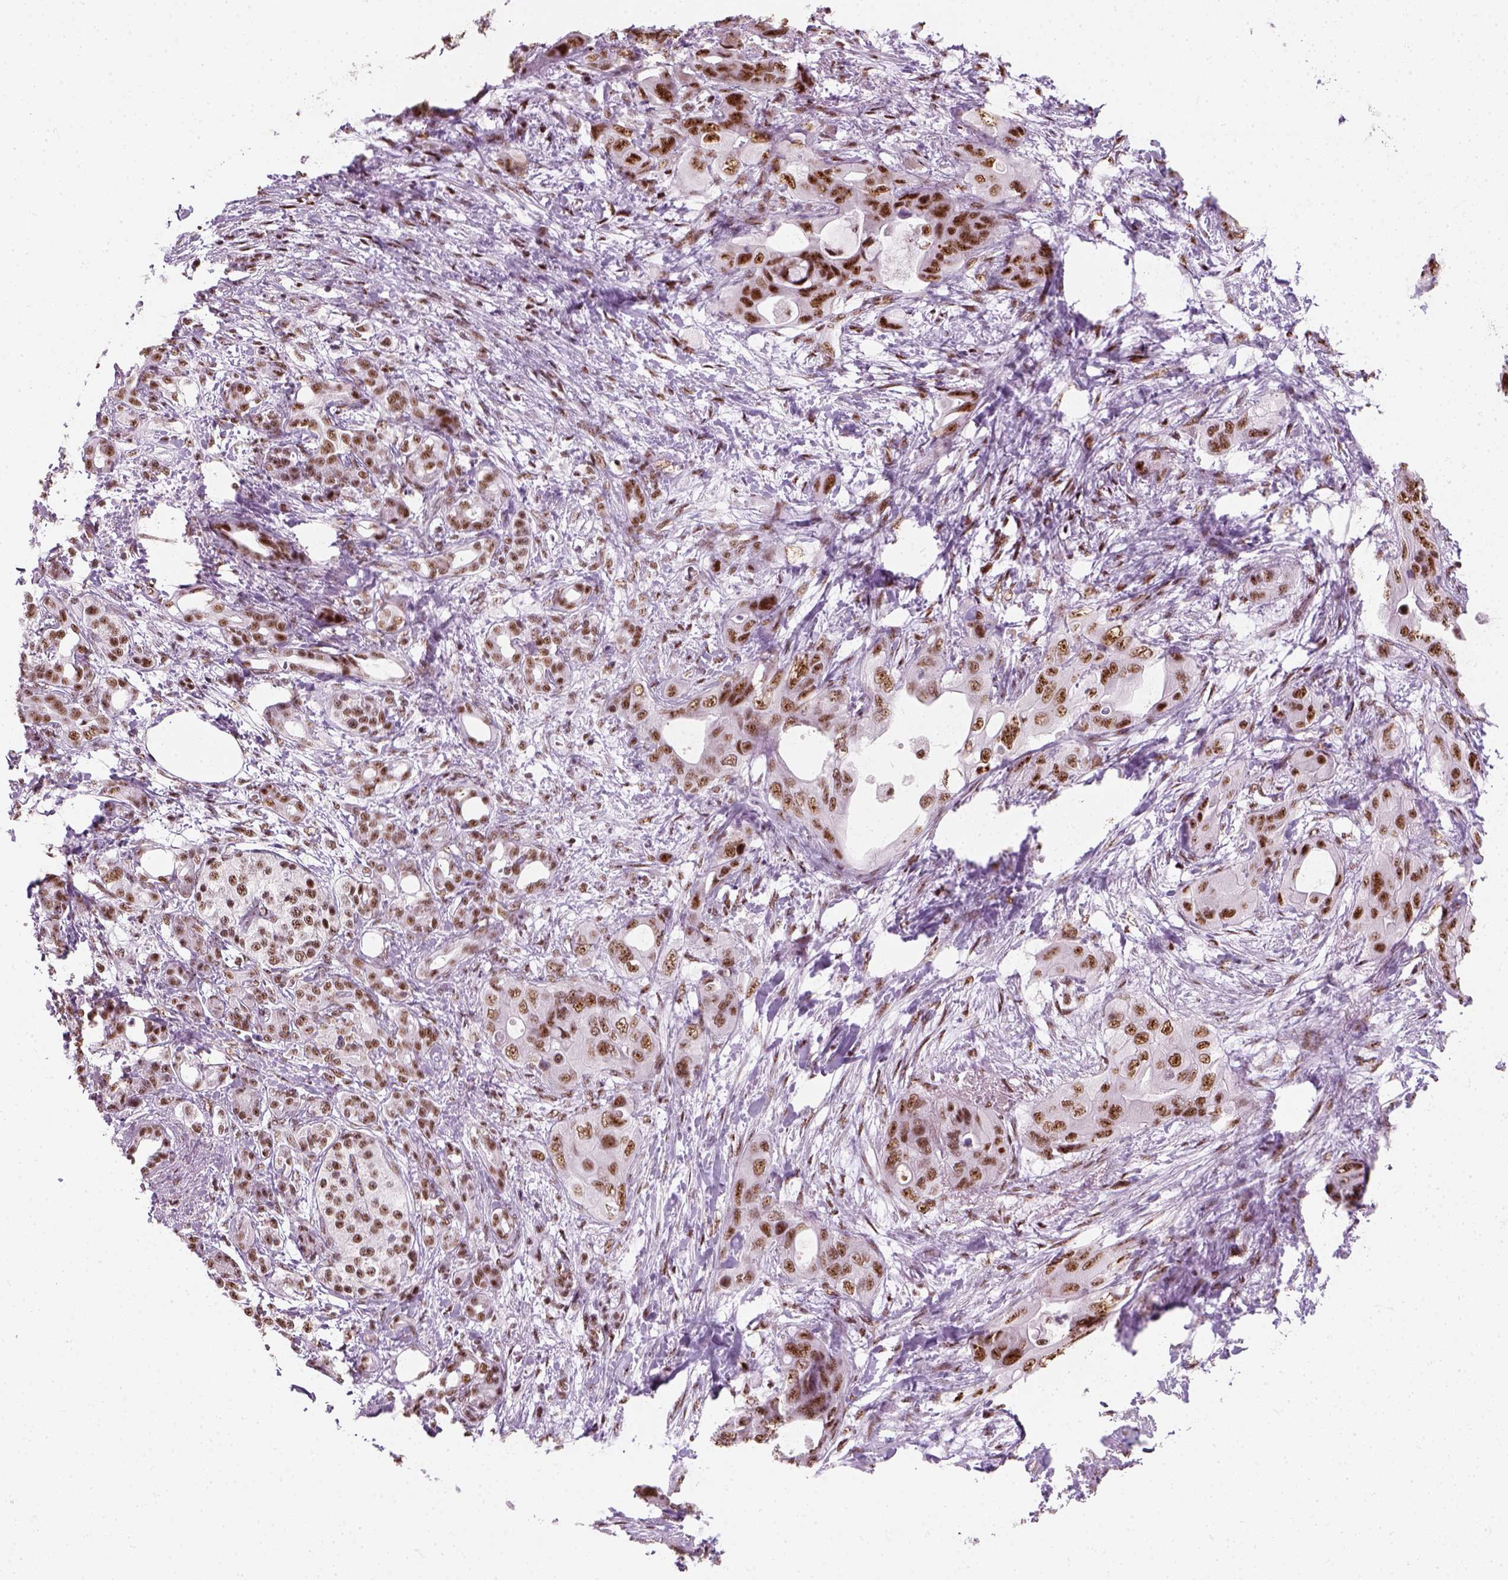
{"staining": {"intensity": "moderate", "quantity": ">75%", "location": "nuclear"}, "tissue": "pancreatic cancer", "cell_type": "Tumor cells", "image_type": "cancer", "snomed": [{"axis": "morphology", "description": "Adenocarcinoma, NOS"}, {"axis": "topography", "description": "Pancreas"}], "caption": "Protein staining of pancreatic adenocarcinoma tissue displays moderate nuclear staining in about >75% of tumor cells.", "gene": "GTF2F1", "patient": {"sex": "male", "age": 71}}